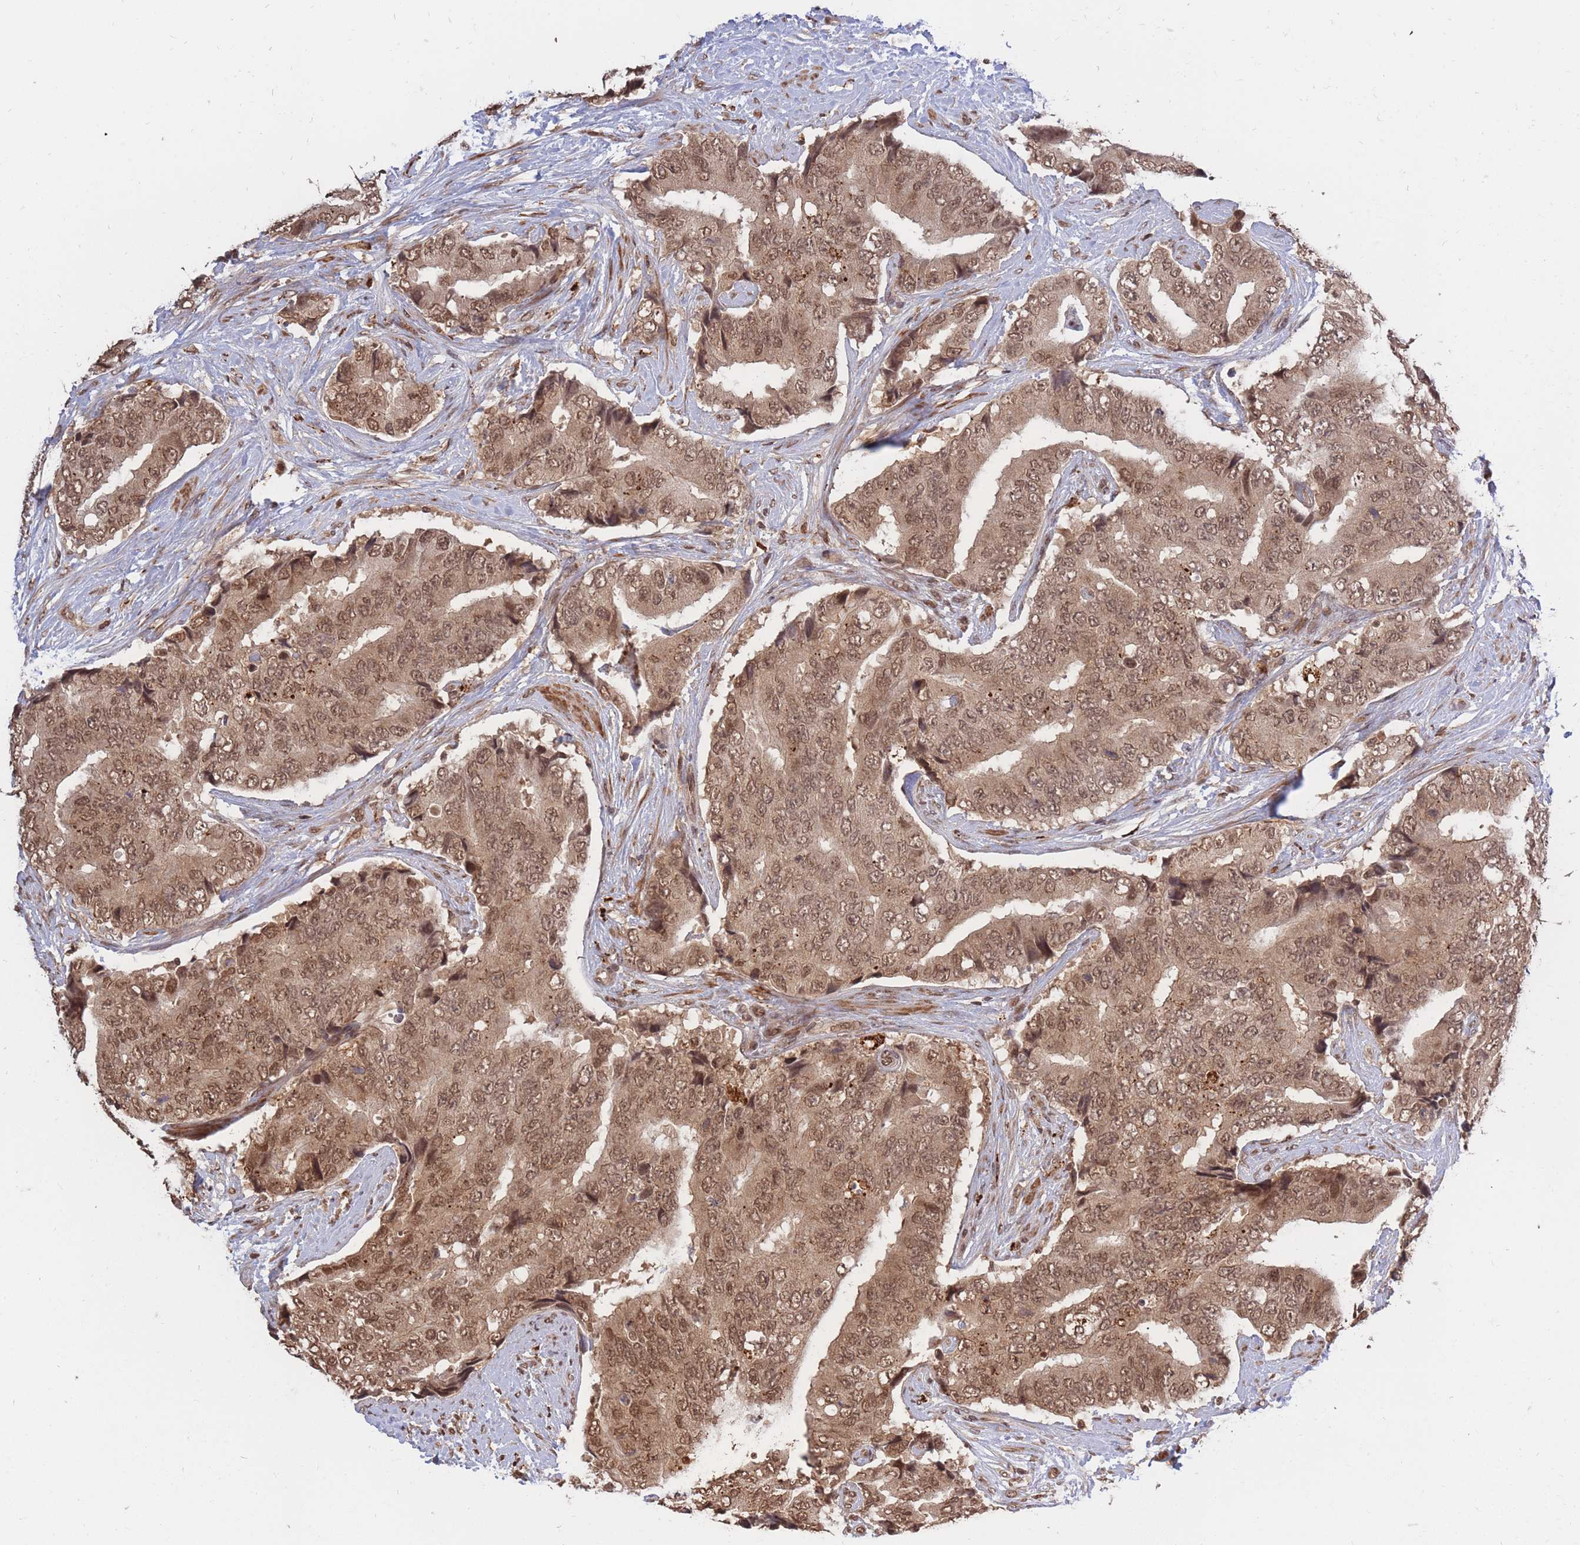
{"staining": {"intensity": "moderate", "quantity": ">75%", "location": "cytoplasmic/membranous,nuclear"}, "tissue": "prostate cancer", "cell_type": "Tumor cells", "image_type": "cancer", "snomed": [{"axis": "morphology", "description": "Adenocarcinoma, High grade"}, {"axis": "topography", "description": "Prostate"}], "caption": "Human prostate adenocarcinoma (high-grade) stained with a brown dye reveals moderate cytoplasmic/membranous and nuclear positive expression in approximately >75% of tumor cells.", "gene": "SRA1", "patient": {"sex": "male", "age": 70}}